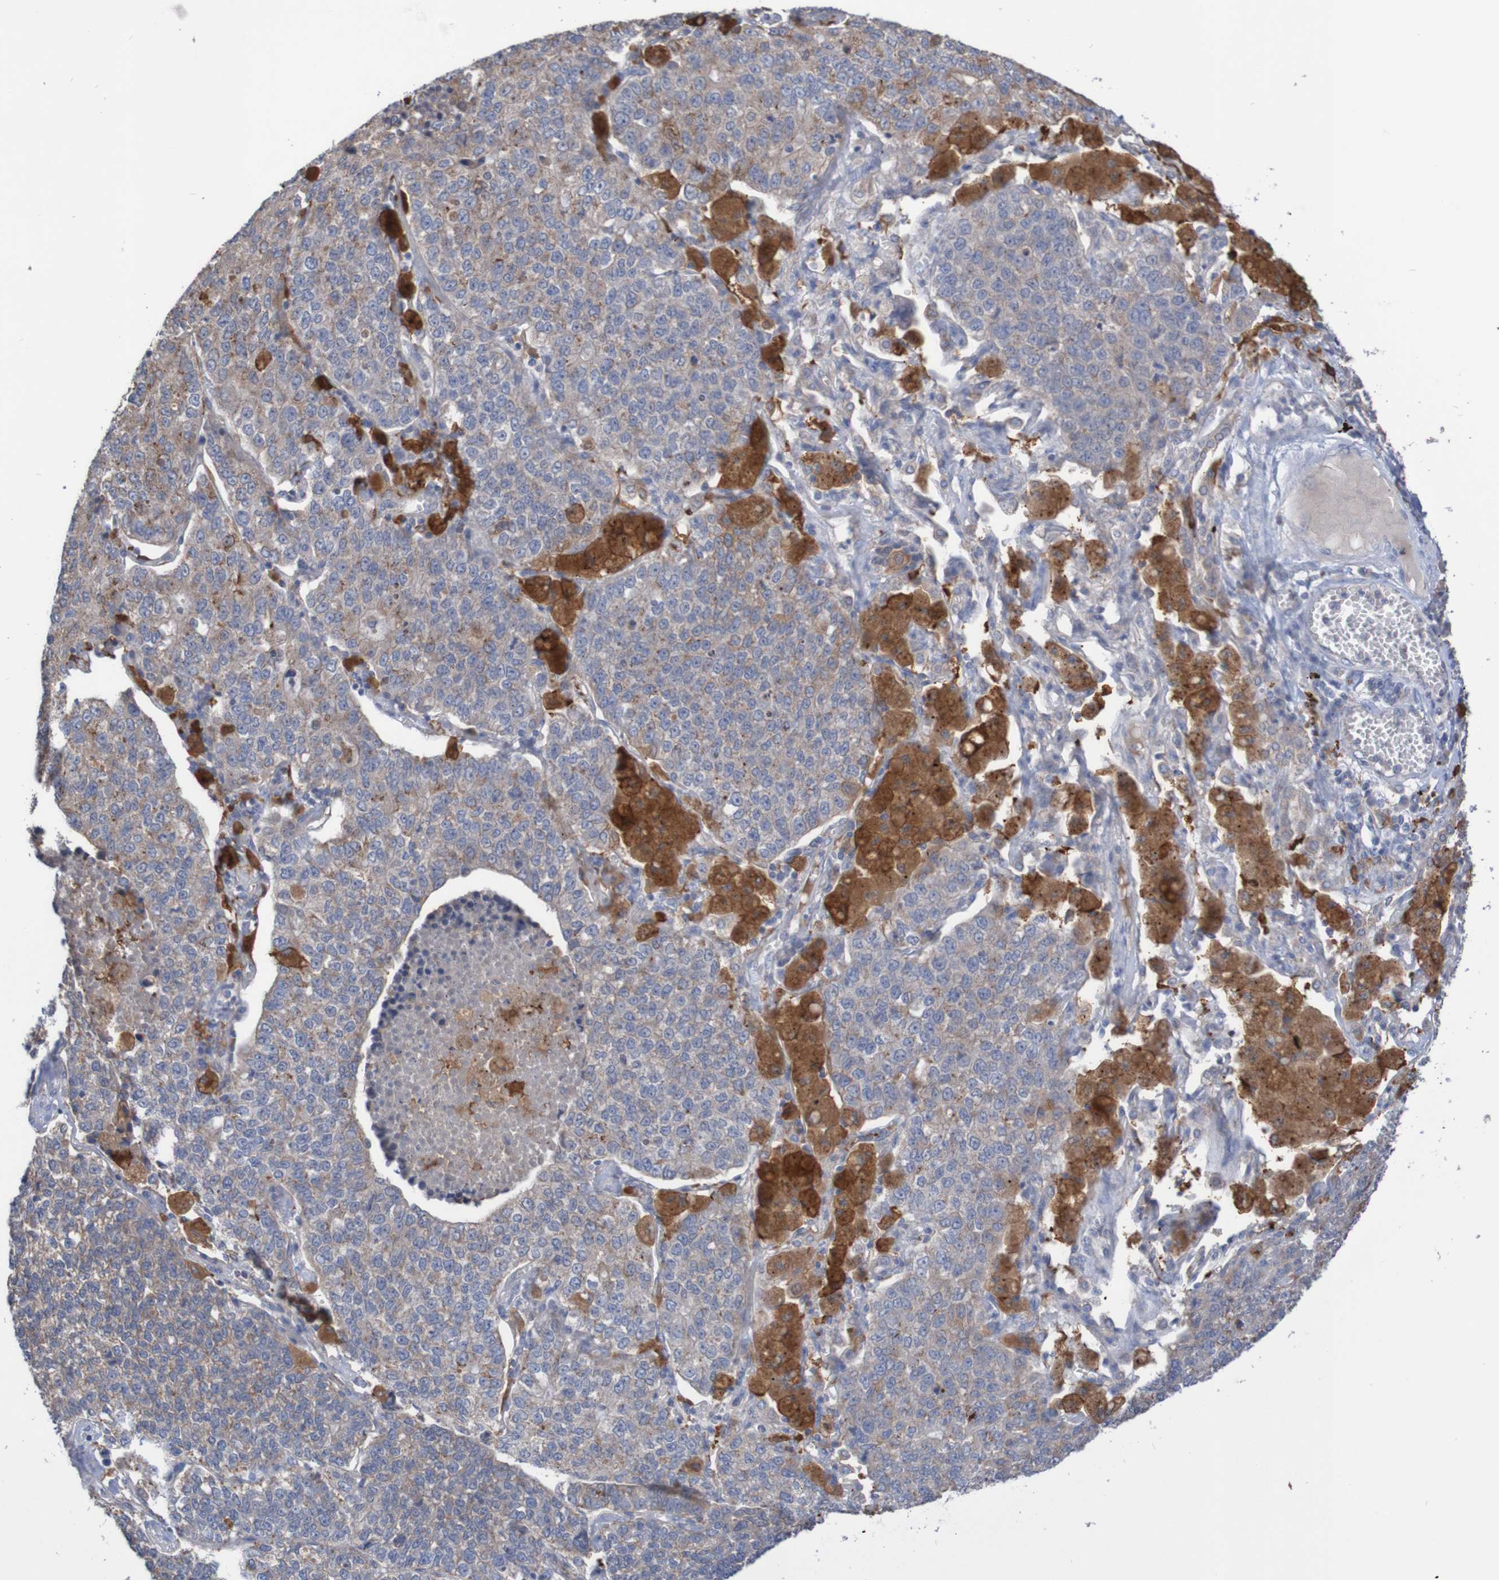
{"staining": {"intensity": "weak", "quantity": ">75%", "location": "cytoplasmic/membranous"}, "tissue": "lung cancer", "cell_type": "Tumor cells", "image_type": "cancer", "snomed": [{"axis": "morphology", "description": "Adenocarcinoma, NOS"}, {"axis": "topography", "description": "Lung"}], "caption": "A histopathology image of human lung adenocarcinoma stained for a protein shows weak cytoplasmic/membranous brown staining in tumor cells.", "gene": "PHYH", "patient": {"sex": "male", "age": 49}}